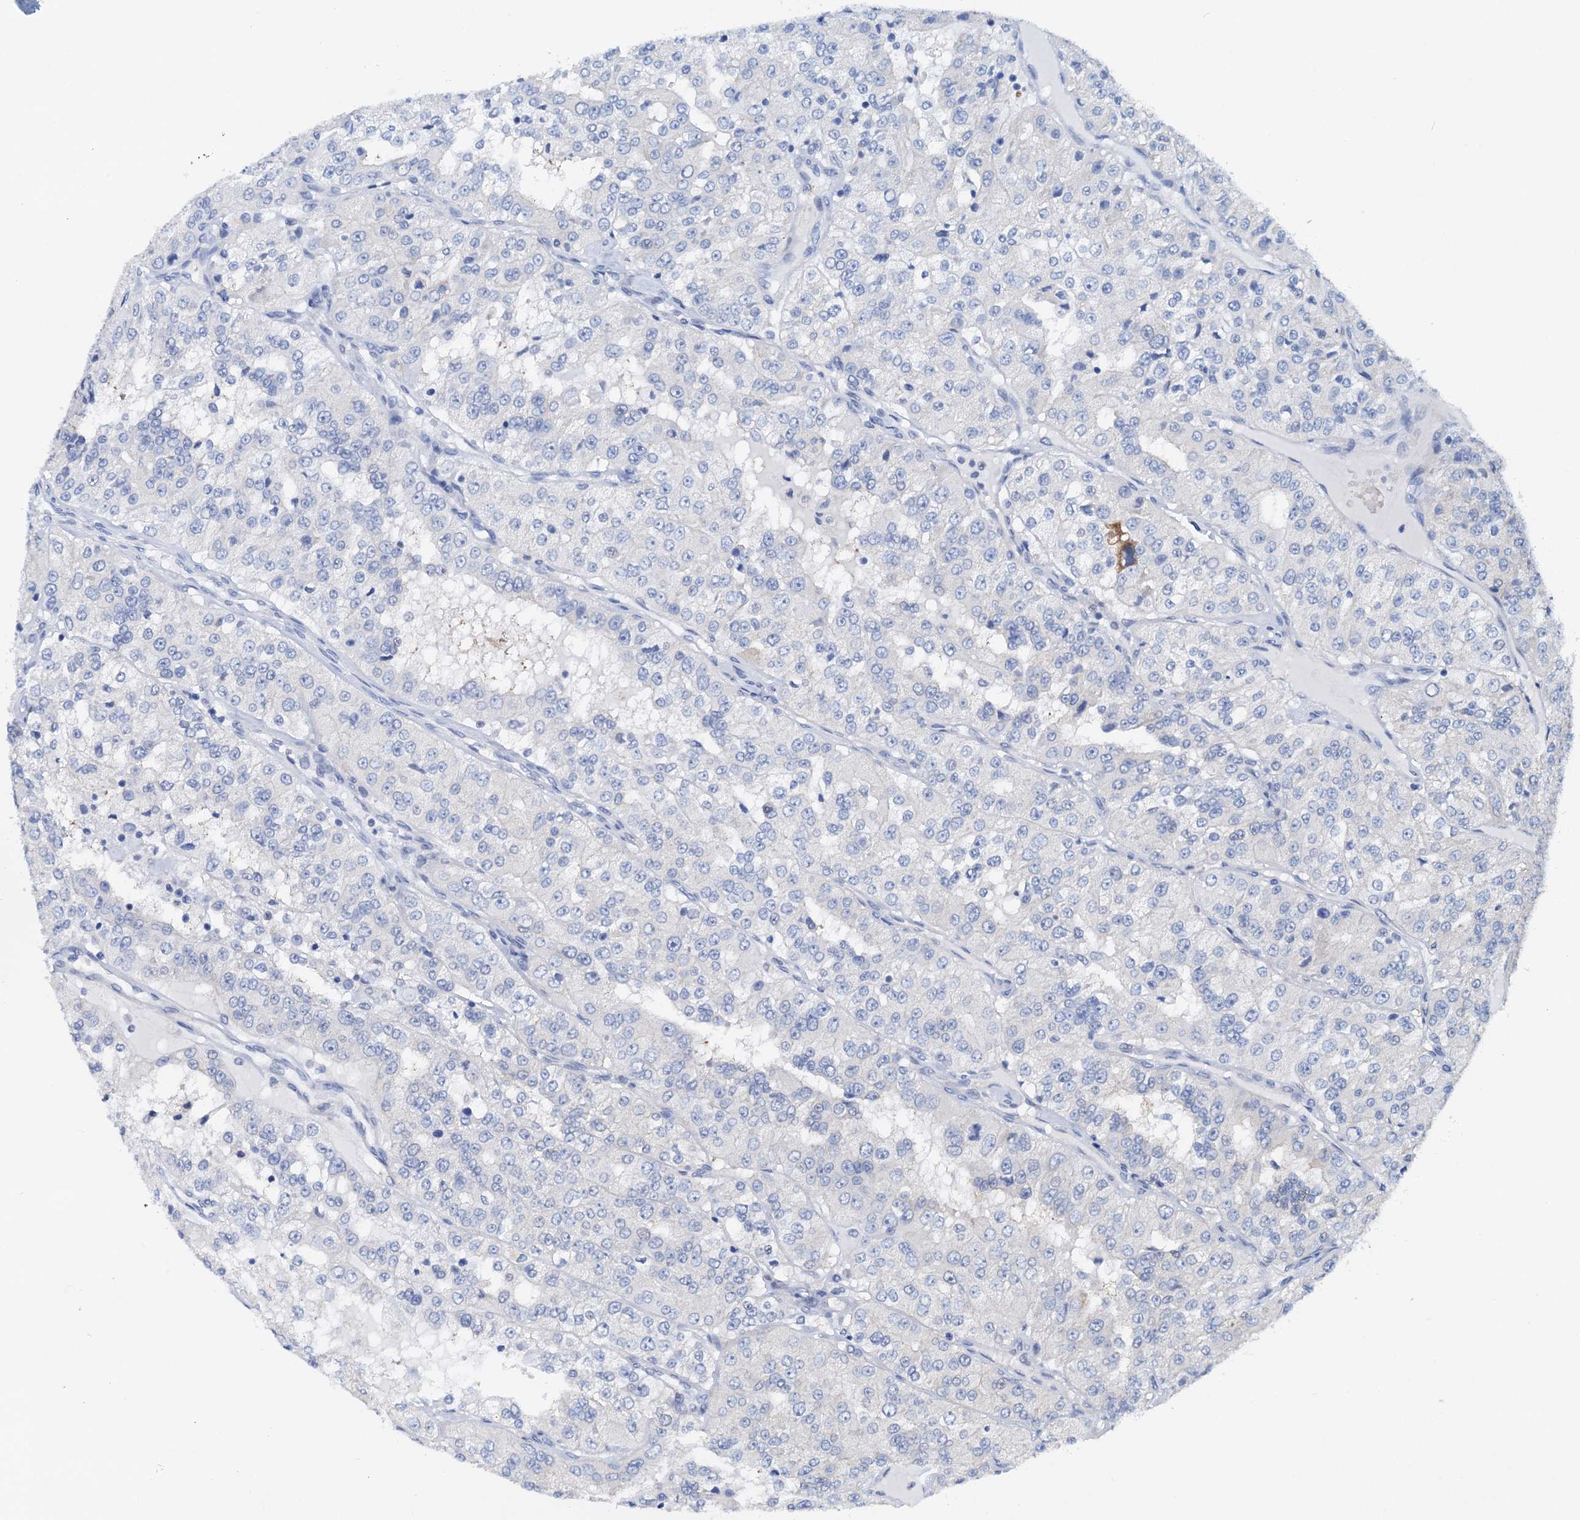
{"staining": {"intensity": "negative", "quantity": "none", "location": "none"}, "tissue": "renal cancer", "cell_type": "Tumor cells", "image_type": "cancer", "snomed": [{"axis": "morphology", "description": "Adenocarcinoma, NOS"}, {"axis": "topography", "description": "Kidney"}], "caption": "A high-resolution image shows immunohistochemistry staining of renal cancer, which reveals no significant expression in tumor cells.", "gene": "PTGES3", "patient": {"sex": "female", "age": 63}}